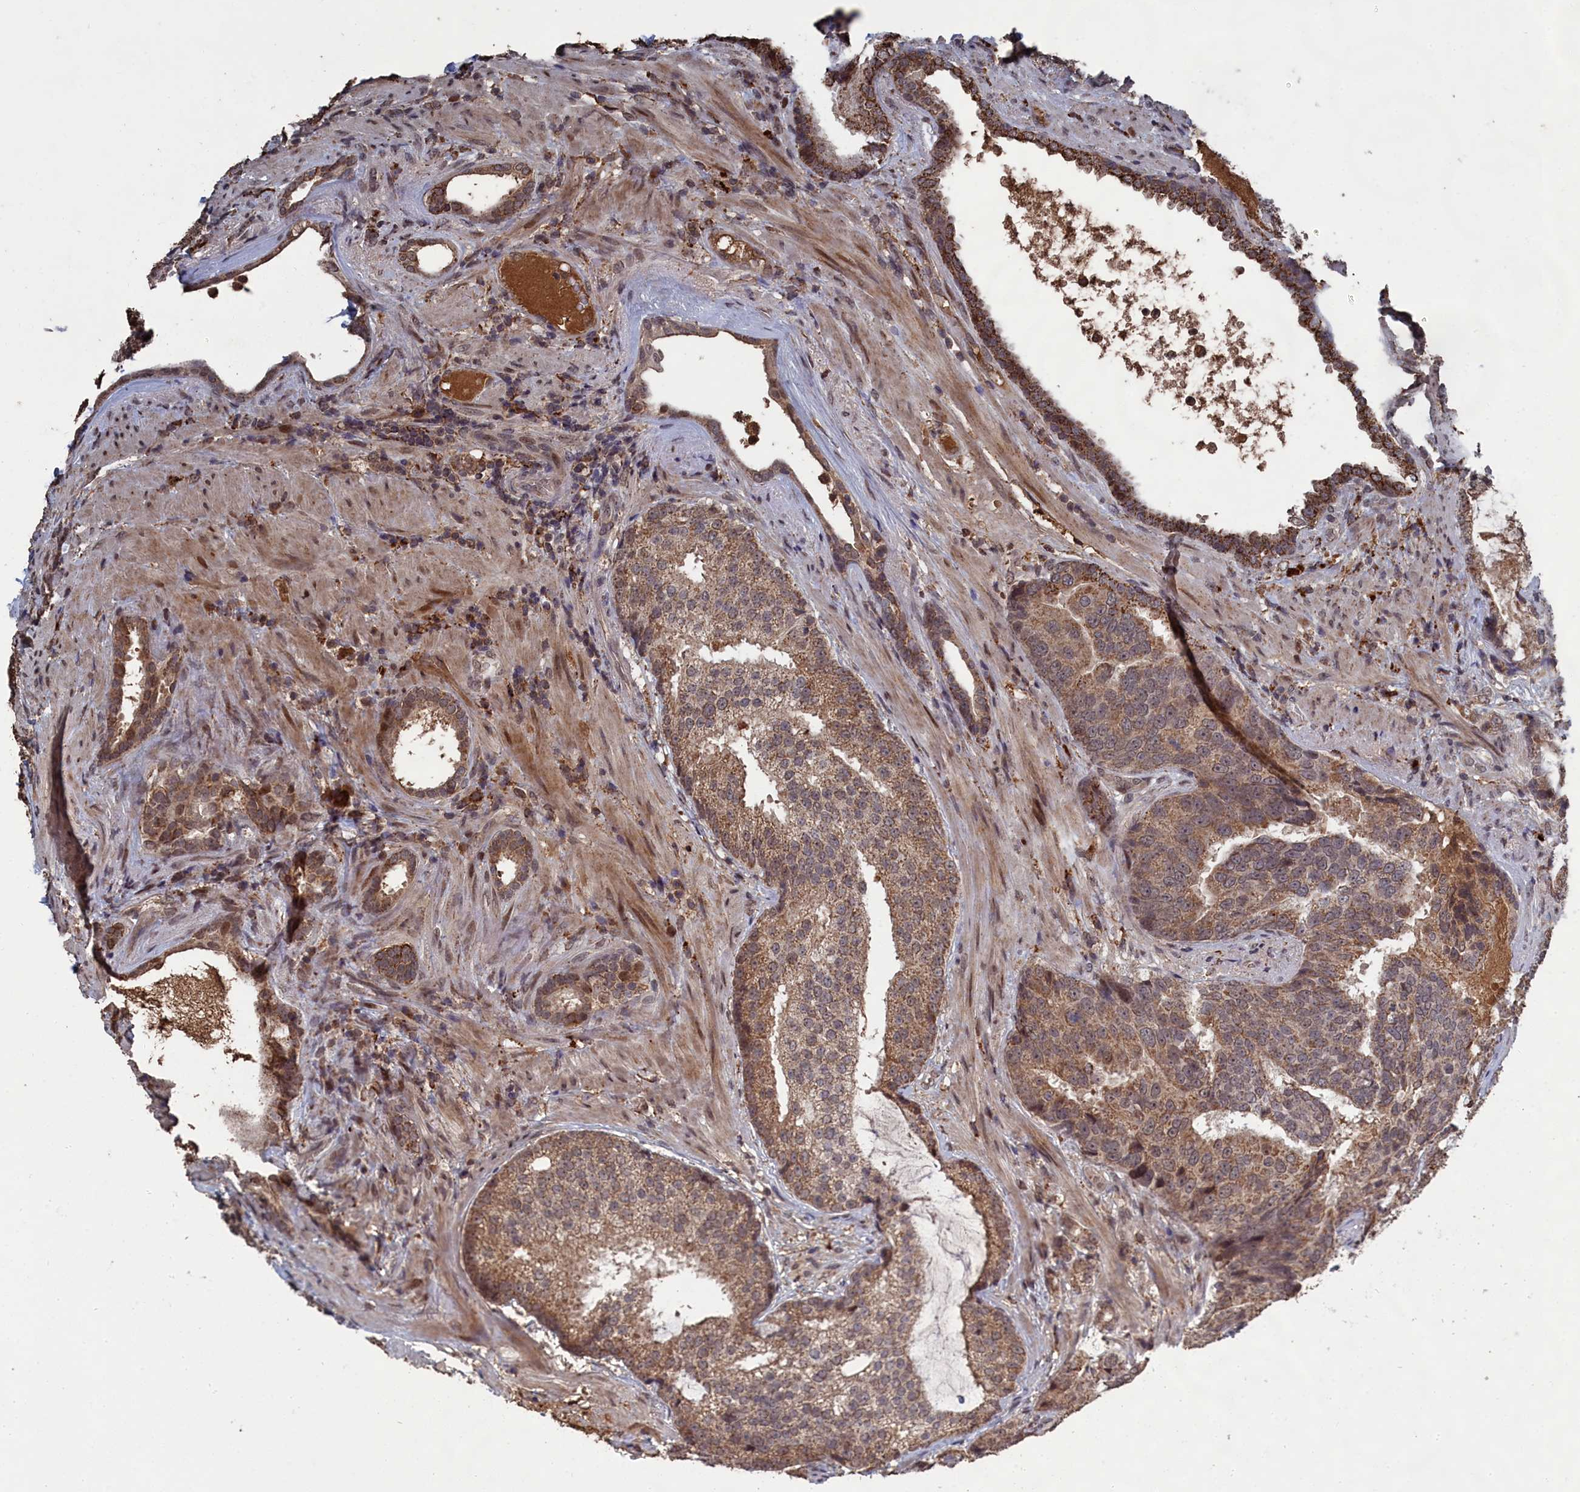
{"staining": {"intensity": "moderate", "quantity": ">75%", "location": "cytoplasmic/membranous"}, "tissue": "prostate cancer", "cell_type": "Tumor cells", "image_type": "cancer", "snomed": [{"axis": "morphology", "description": "Adenocarcinoma, High grade"}, {"axis": "topography", "description": "Prostate"}], "caption": "This is an image of IHC staining of prostate cancer, which shows moderate staining in the cytoplasmic/membranous of tumor cells.", "gene": "CEACAM21", "patient": {"sex": "male", "age": 67}}